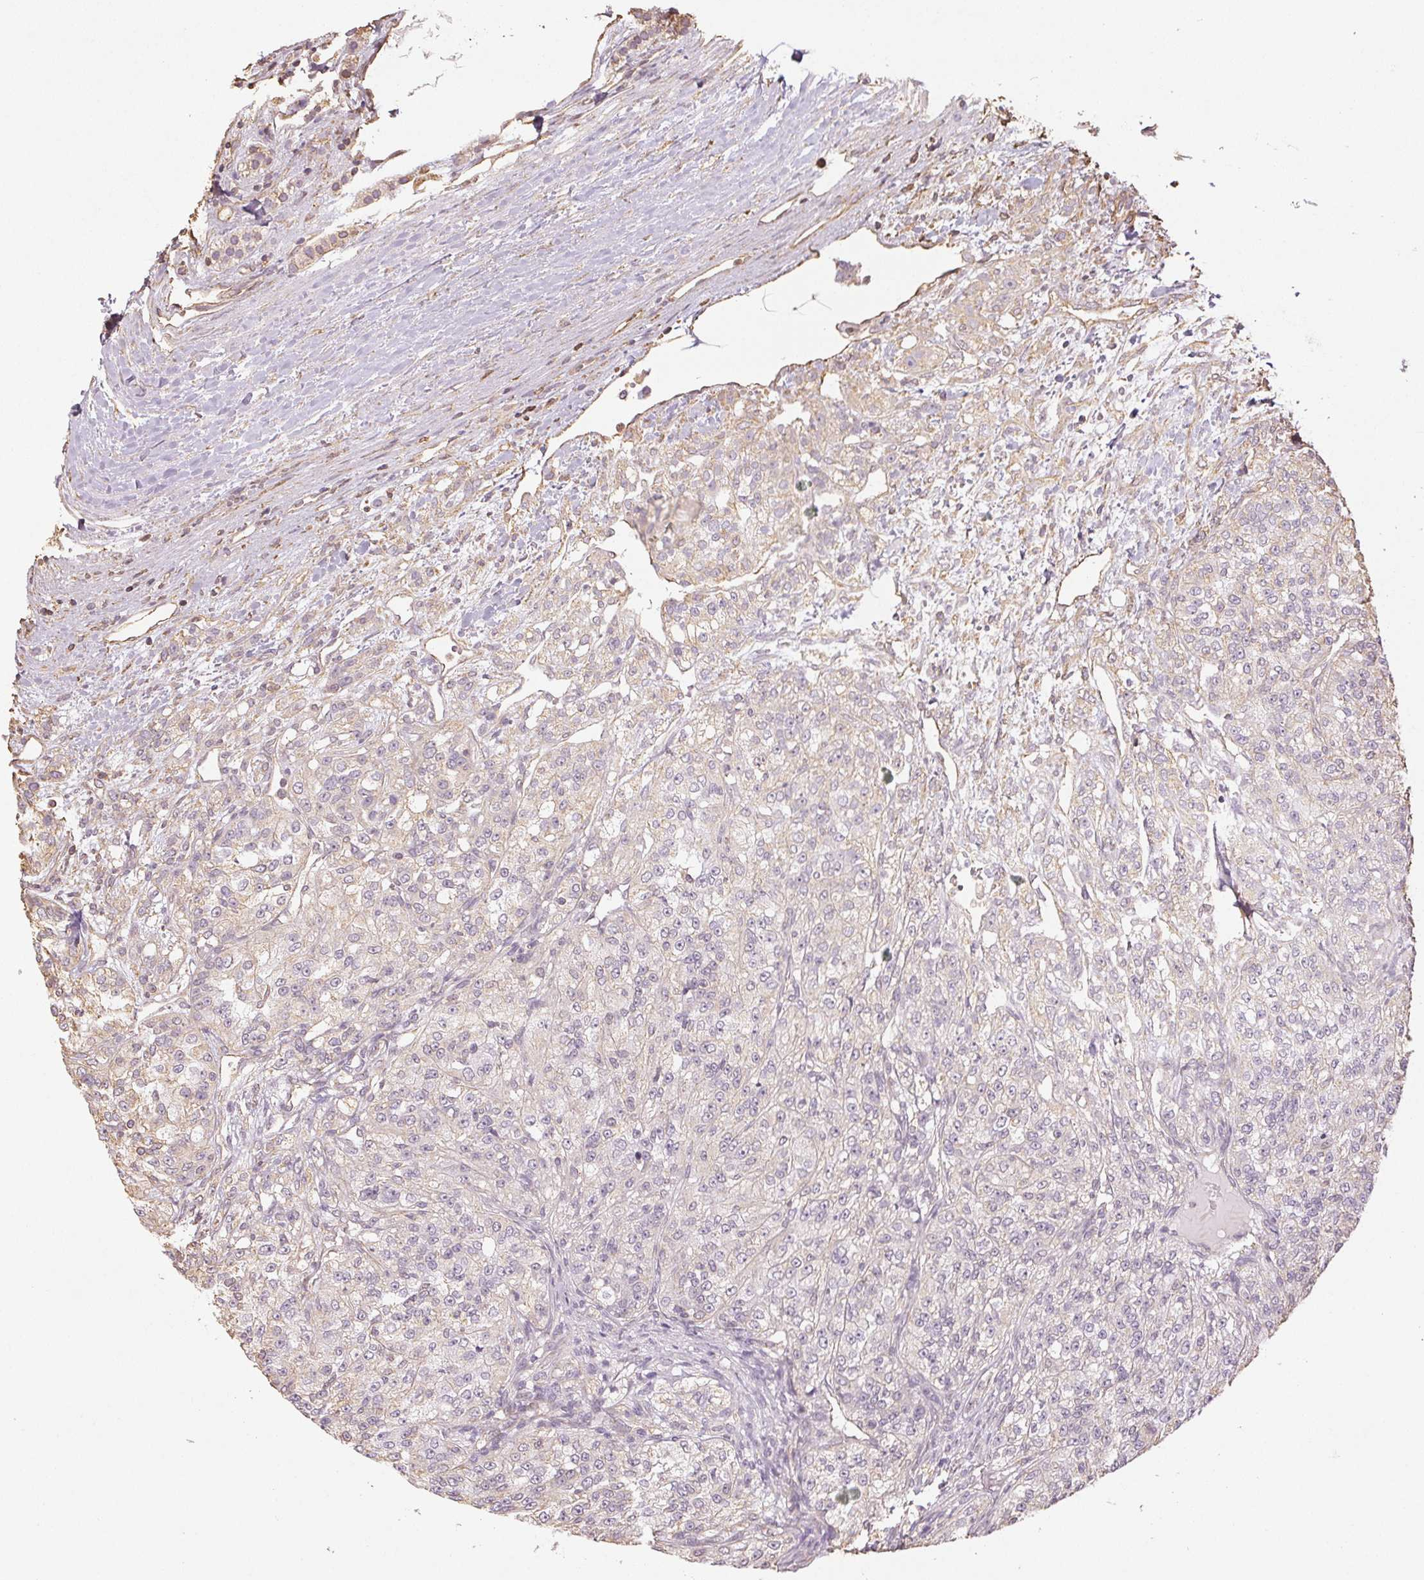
{"staining": {"intensity": "weak", "quantity": "25%-75%", "location": "cytoplasmic/membranous"}, "tissue": "renal cancer", "cell_type": "Tumor cells", "image_type": "cancer", "snomed": [{"axis": "morphology", "description": "Adenocarcinoma, NOS"}, {"axis": "topography", "description": "Kidney"}], "caption": "High-power microscopy captured an immunohistochemistry histopathology image of renal cancer, revealing weak cytoplasmic/membranous expression in about 25%-75% of tumor cells.", "gene": "COL7A1", "patient": {"sex": "female", "age": 63}}